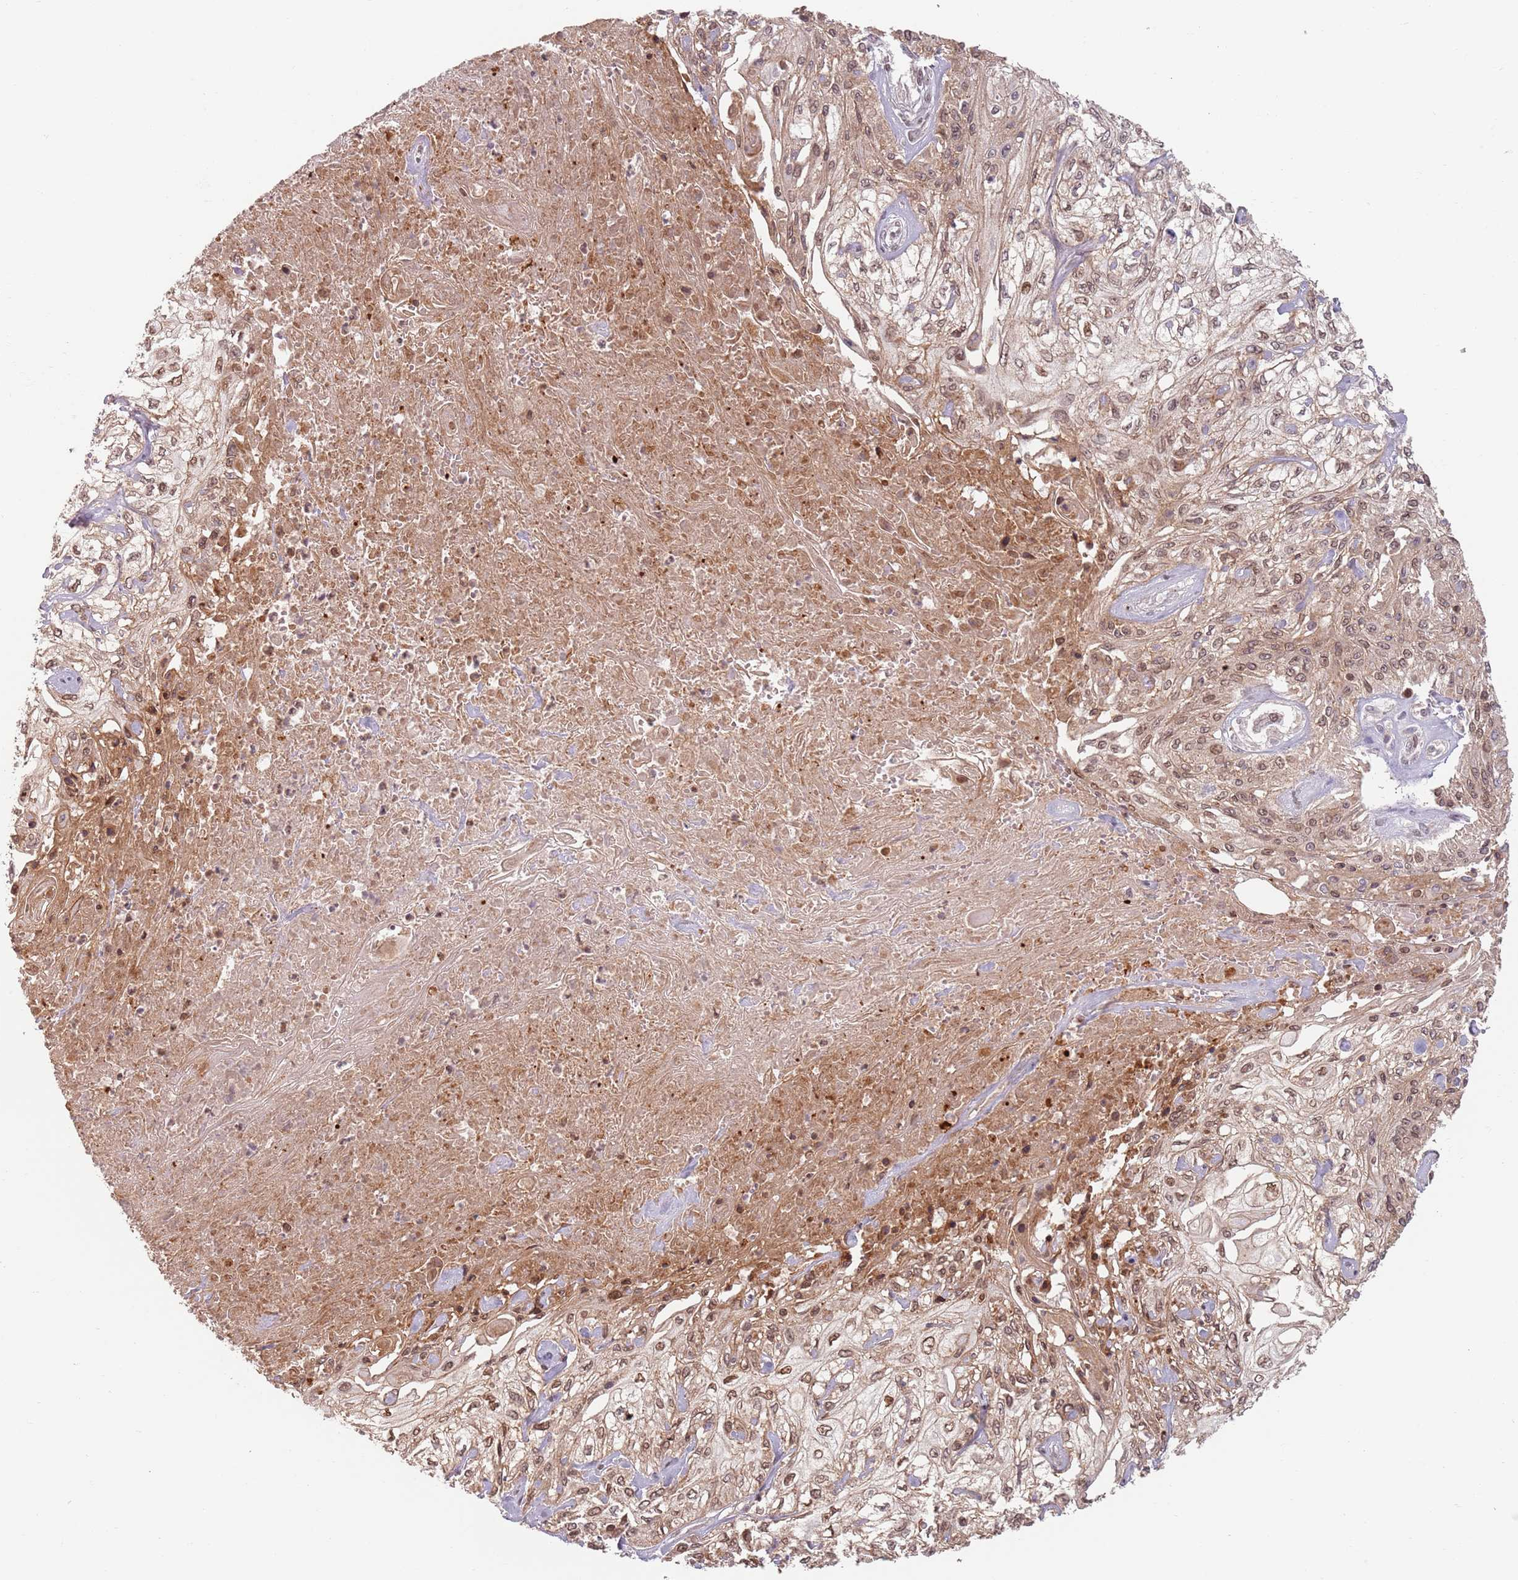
{"staining": {"intensity": "moderate", "quantity": ">75%", "location": "nuclear"}, "tissue": "skin cancer", "cell_type": "Tumor cells", "image_type": "cancer", "snomed": [{"axis": "morphology", "description": "Squamous cell carcinoma, NOS"}, {"axis": "morphology", "description": "Squamous cell carcinoma, metastatic, NOS"}, {"axis": "topography", "description": "Skin"}, {"axis": "topography", "description": "Lymph node"}], "caption": "A histopathology image of human squamous cell carcinoma (skin) stained for a protein exhibits moderate nuclear brown staining in tumor cells.", "gene": "NUP50", "patient": {"sex": "male", "age": 75}}